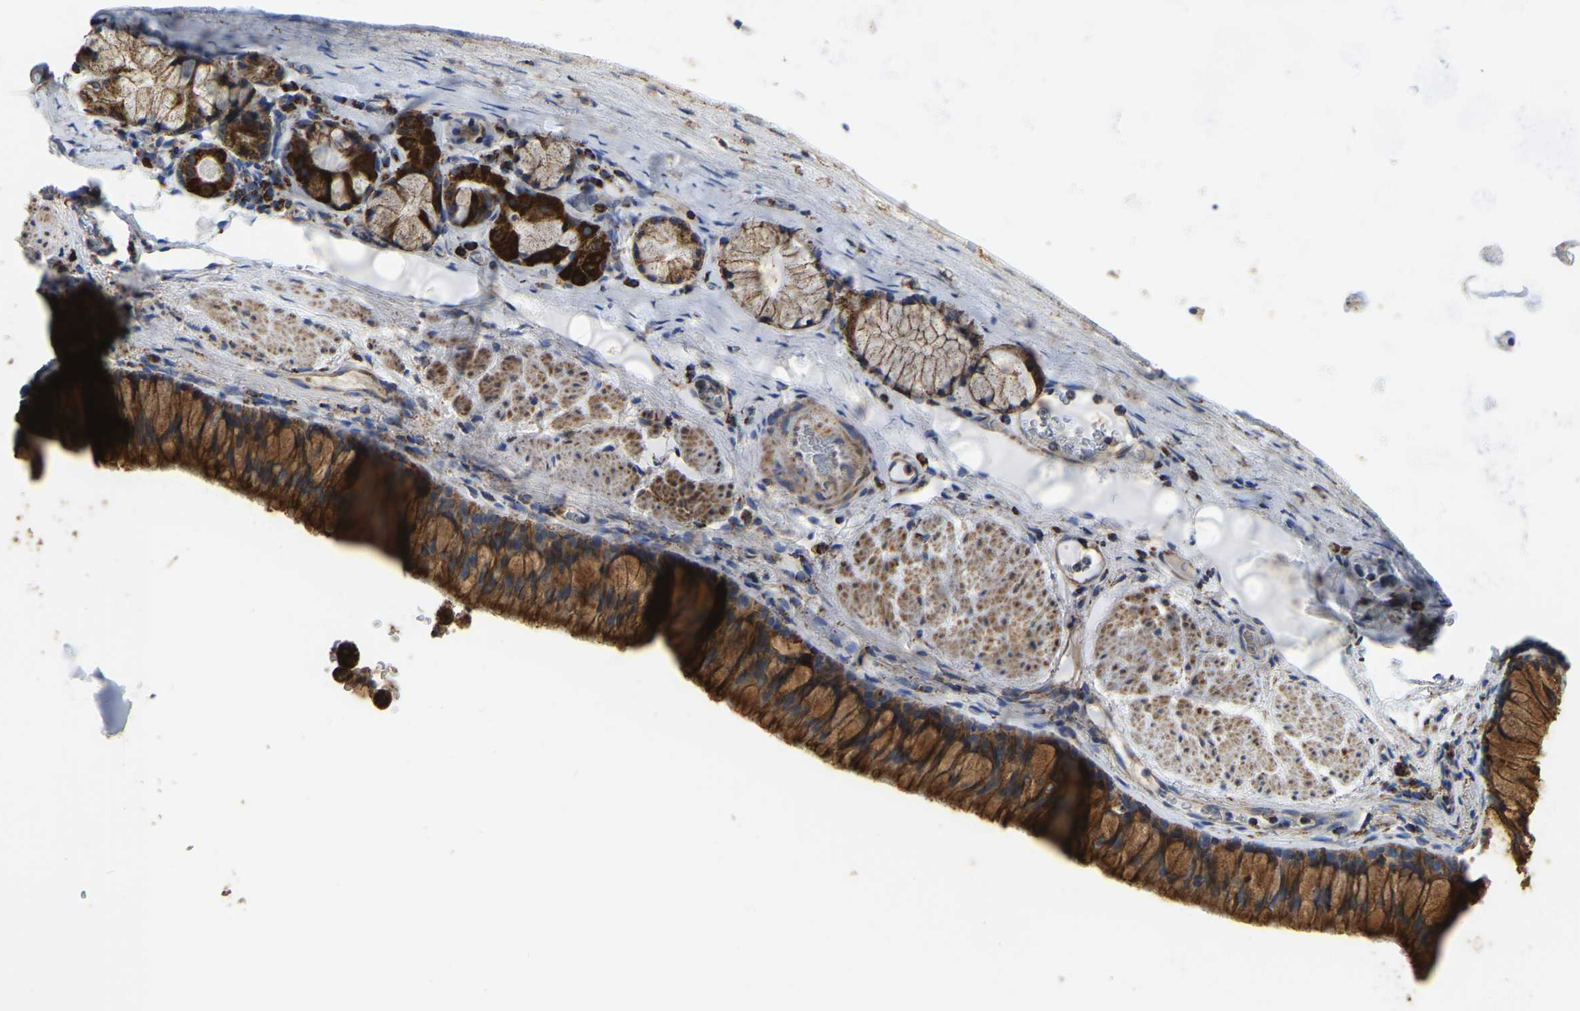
{"staining": {"intensity": "strong", "quantity": ">75%", "location": "cytoplasmic/membranous"}, "tissue": "bronchus", "cell_type": "Respiratory epithelial cells", "image_type": "normal", "snomed": [{"axis": "morphology", "description": "Normal tissue, NOS"}, {"axis": "topography", "description": "Cartilage tissue"}, {"axis": "topography", "description": "Bronchus"}], "caption": "Immunohistochemical staining of unremarkable human bronchus displays high levels of strong cytoplasmic/membranous positivity in about >75% of respiratory epithelial cells.", "gene": "ETFA", "patient": {"sex": "female", "age": 53}}